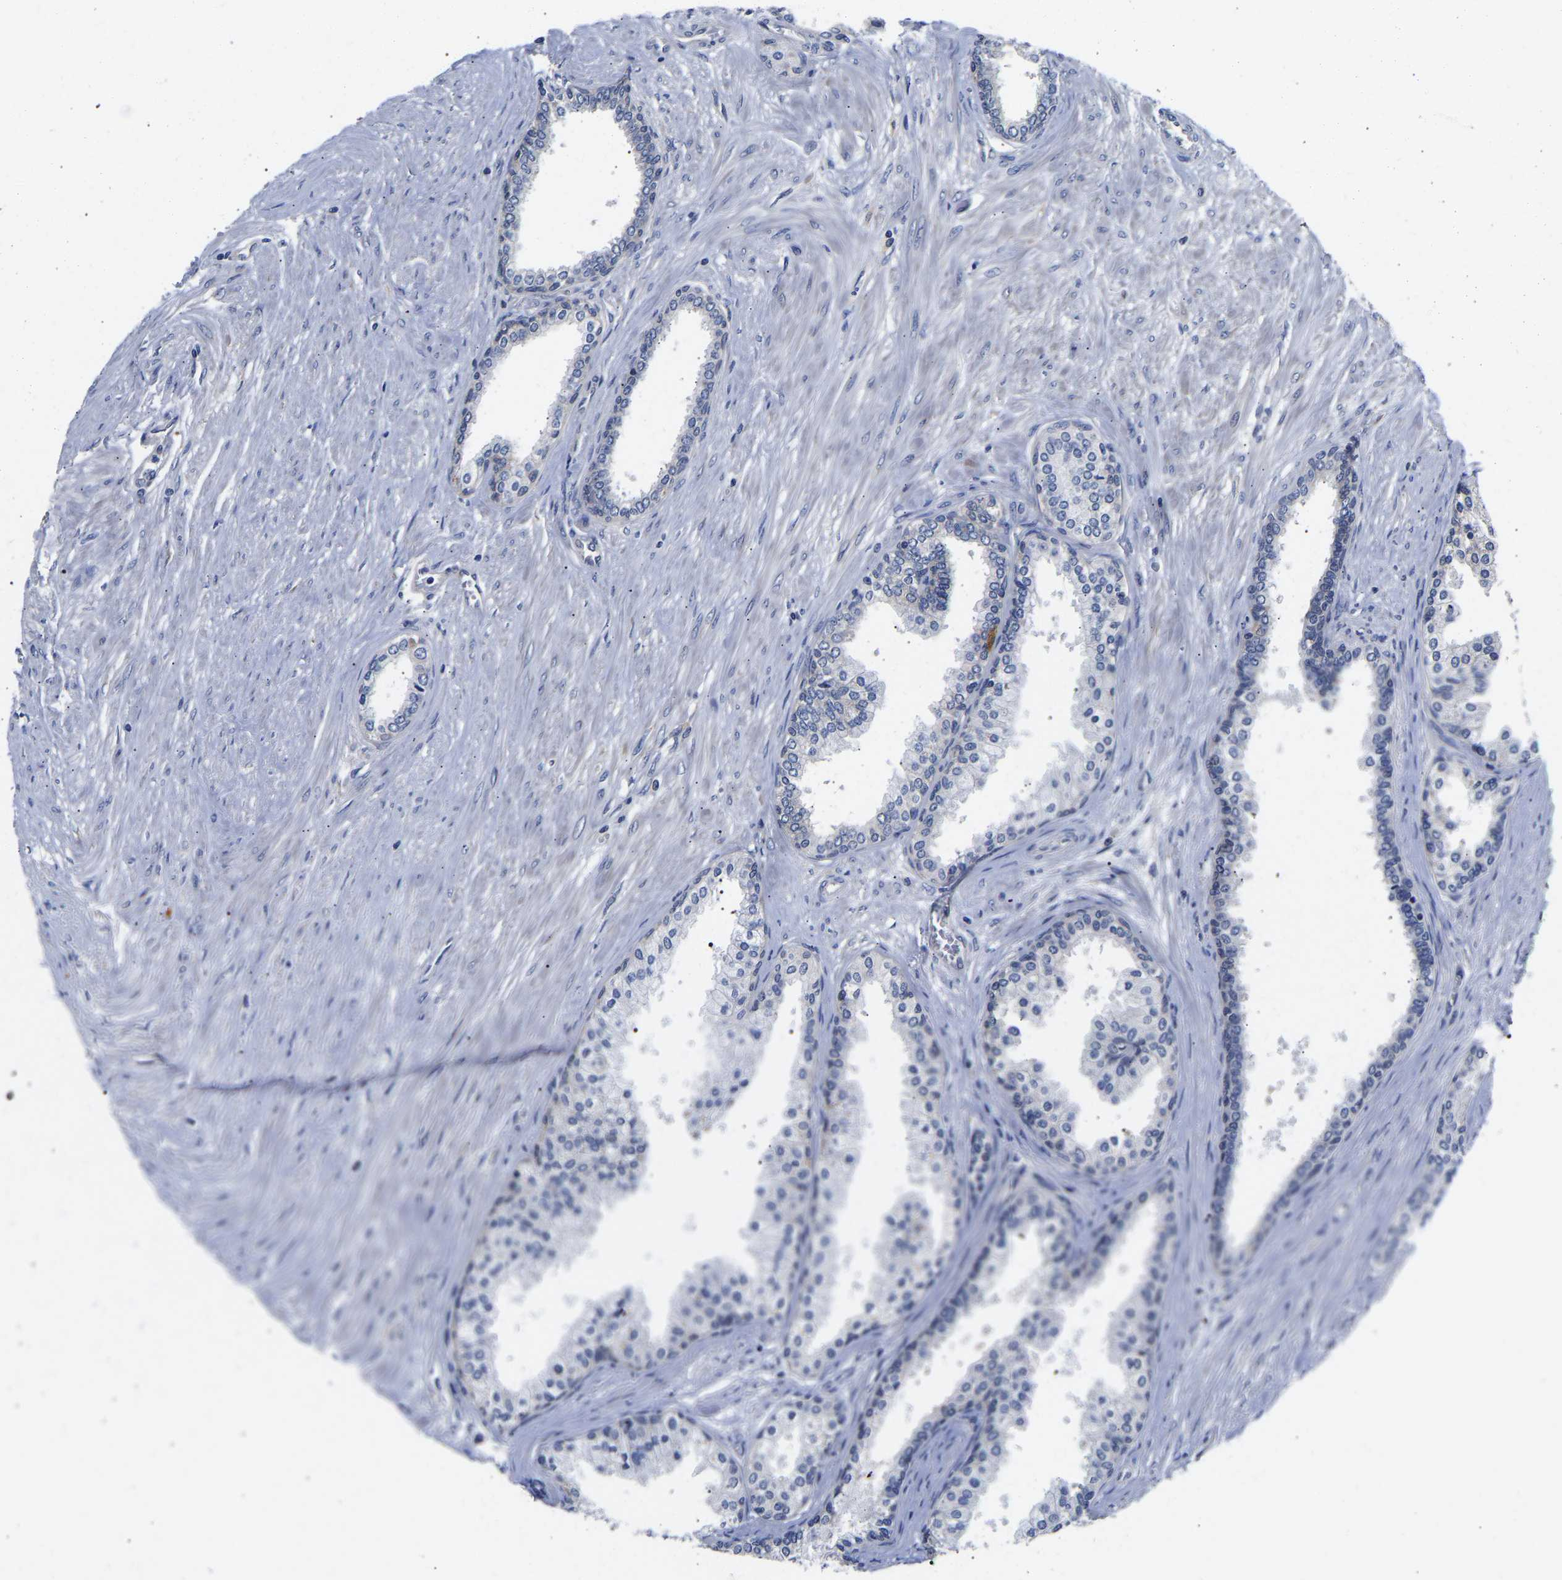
{"staining": {"intensity": "negative", "quantity": "none", "location": "none"}, "tissue": "prostate cancer", "cell_type": "Tumor cells", "image_type": "cancer", "snomed": [{"axis": "morphology", "description": "Adenocarcinoma, Low grade"}, {"axis": "topography", "description": "Prostate"}], "caption": "Micrograph shows no significant protein staining in tumor cells of adenocarcinoma (low-grade) (prostate).", "gene": "CCDC6", "patient": {"sex": "male", "age": 57}}